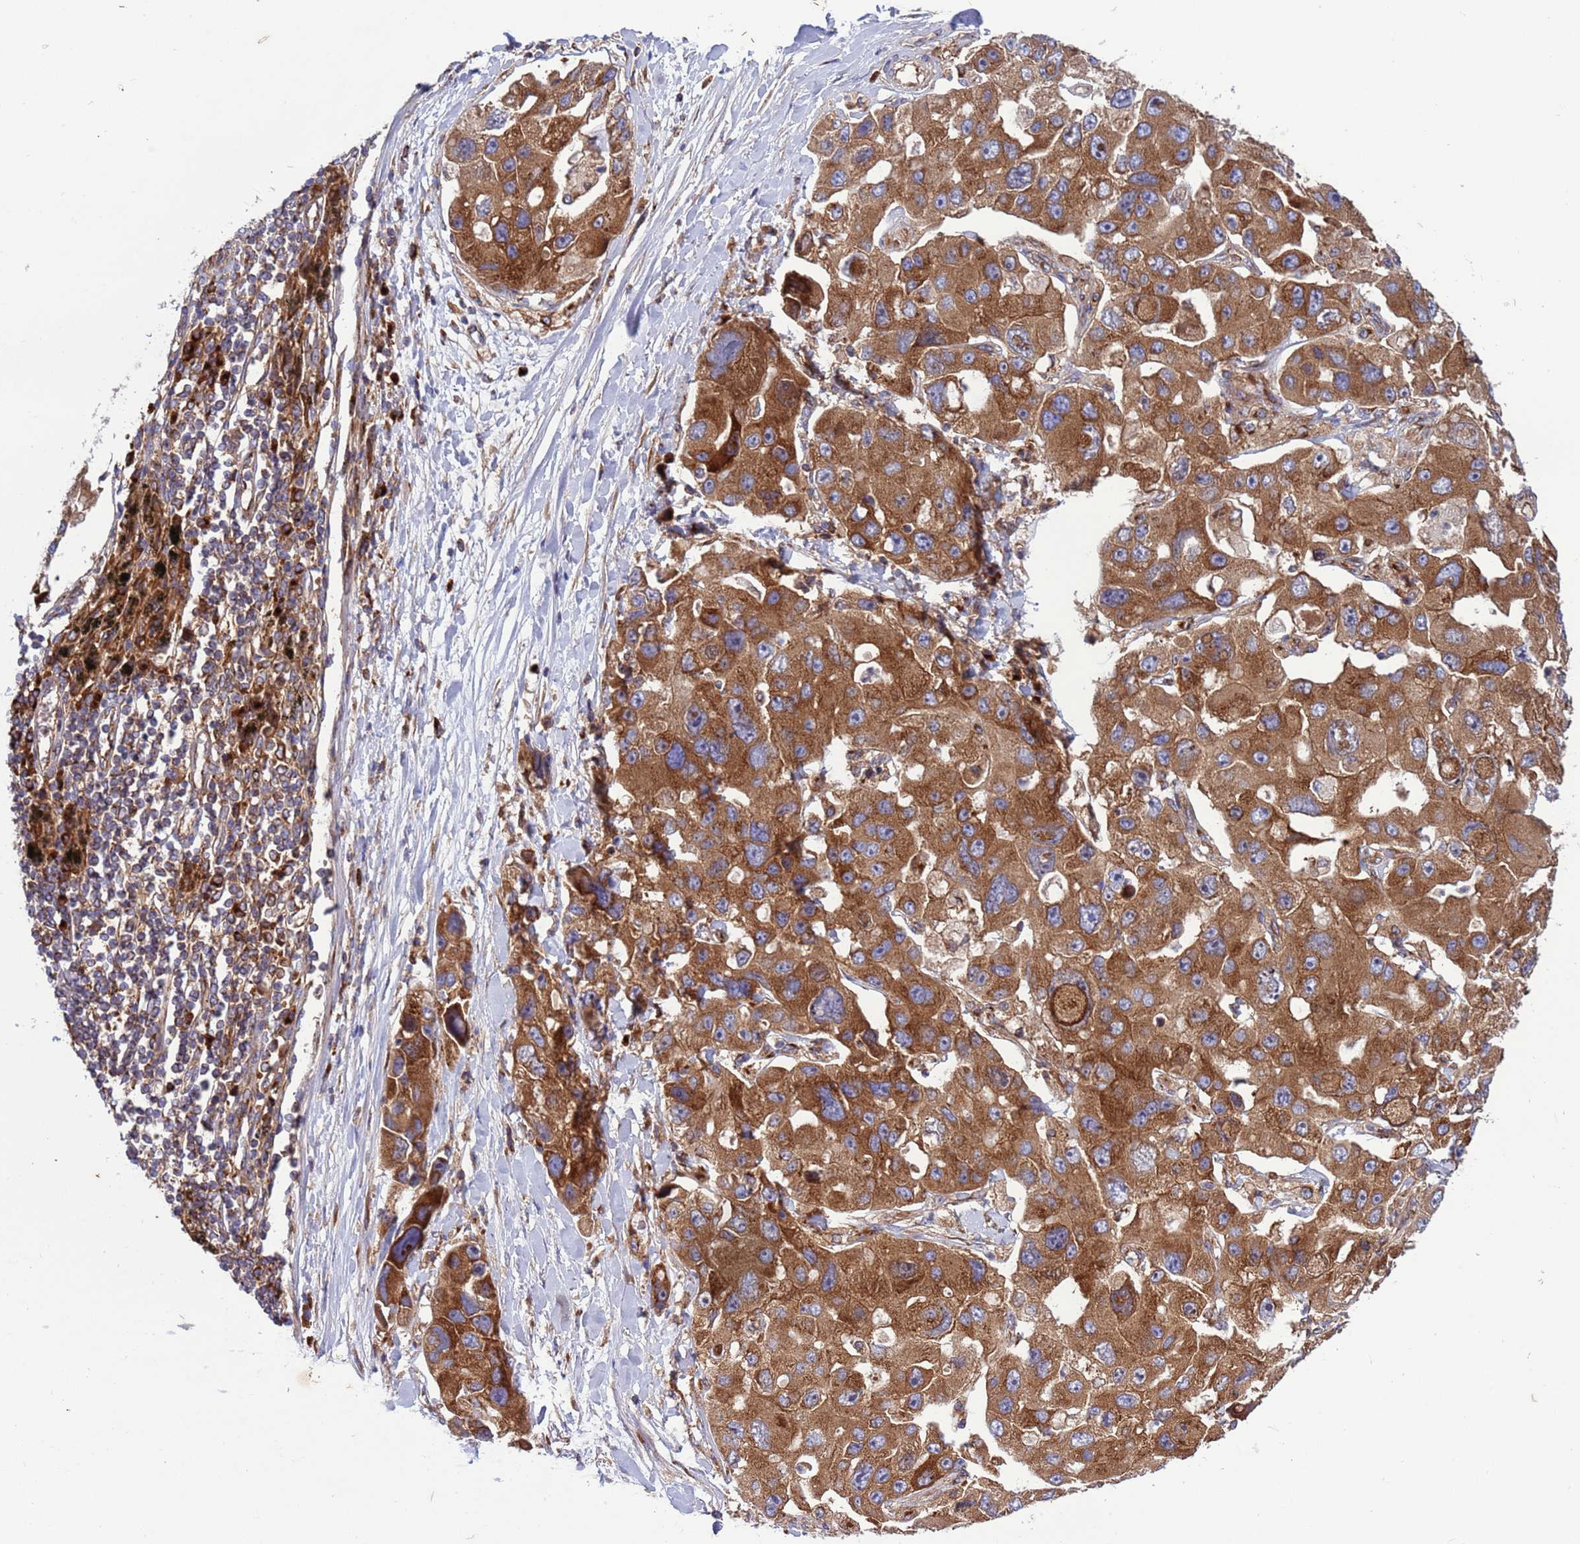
{"staining": {"intensity": "moderate", "quantity": ">75%", "location": "cytoplasmic/membranous"}, "tissue": "lung cancer", "cell_type": "Tumor cells", "image_type": "cancer", "snomed": [{"axis": "morphology", "description": "Adenocarcinoma, NOS"}, {"axis": "topography", "description": "Lung"}], "caption": "High-power microscopy captured an IHC image of lung cancer (adenocarcinoma), revealing moderate cytoplasmic/membranous expression in about >75% of tumor cells.", "gene": "ZC3HAV1", "patient": {"sex": "female", "age": 54}}